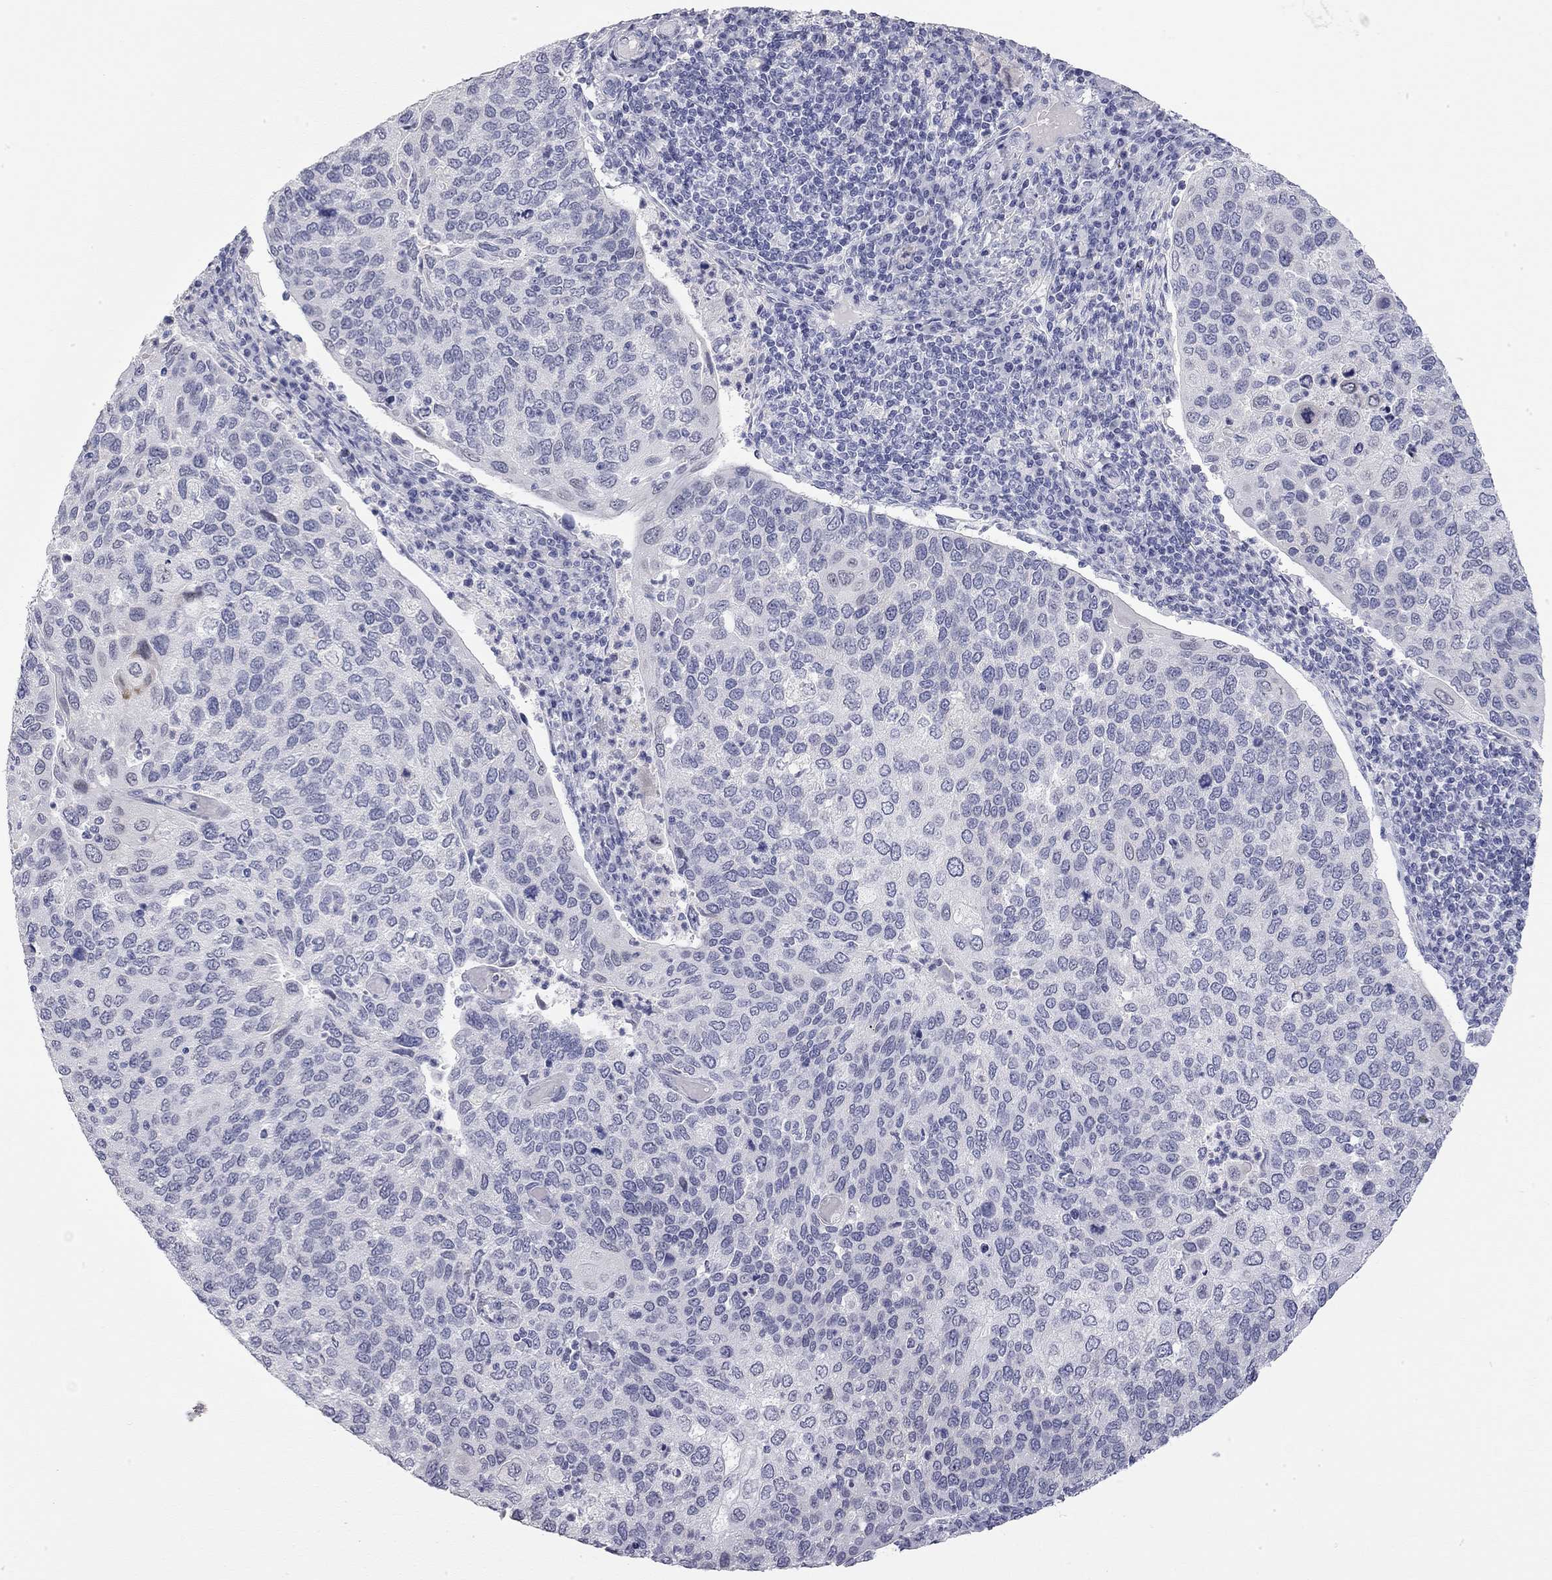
{"staining": {"intensity": "negative", "quantity": "none", "location": "none"}, "tissue": "cervical cancer", "cell_type": "Tumor cells", "image_type": "cancer", "snomed": [{"axis": "morphology", "description": "Squamous cell carcinoma, NOS"}, {"axis": "topography", "description": "Cervix"}], "caption": "Squamous cell carcinoma (cervical) was stained to show a protein in brown. There is no significant positivity in tumor cells.", "gene": "AK8", "patient": {"sex": "female", "age": 54}}